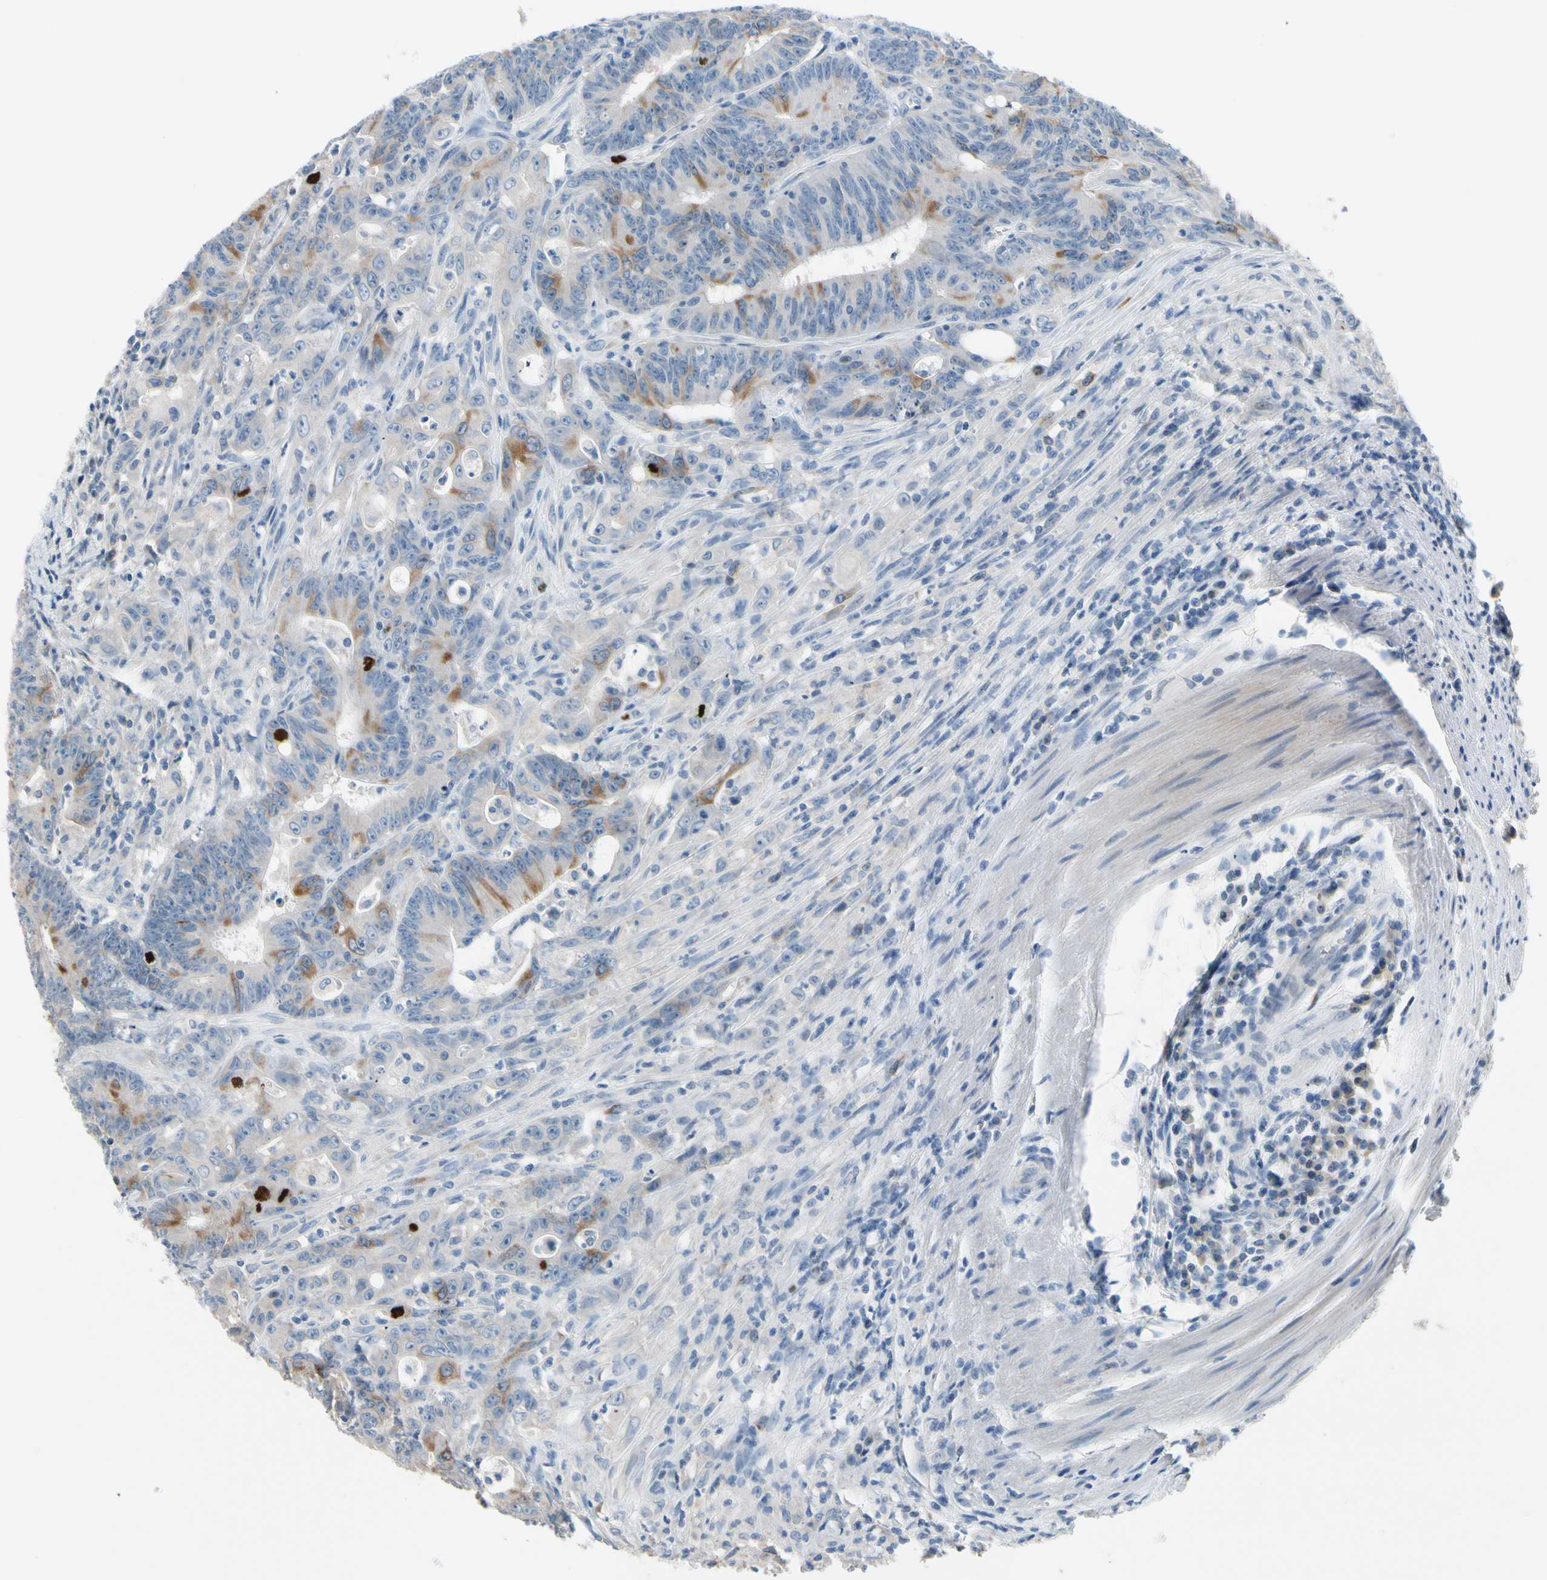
{"staining": {"intensity": "moderate", "quantity": "<25%", "location": "cytoplasmic/membranous"}, "tissue": "colorectal cancer", "cell_type": "Tumor cells", "image_type": "cancer", "snomed": [{"axis": "morphology", "description": "Adenocarcinoma, NOS"}, {"axis": "topography", "description": "Colon"}], "caption": "The micrograph reveals a brown stain indicating the presence of a protein in the cytoplasmic/membranous of tumor cells in colorectal cancer. The protein is shown in brown color, while the nuclei are stained blue.", "gene": "CKAP2", "patient": {"sex": "male", "age": 45}}